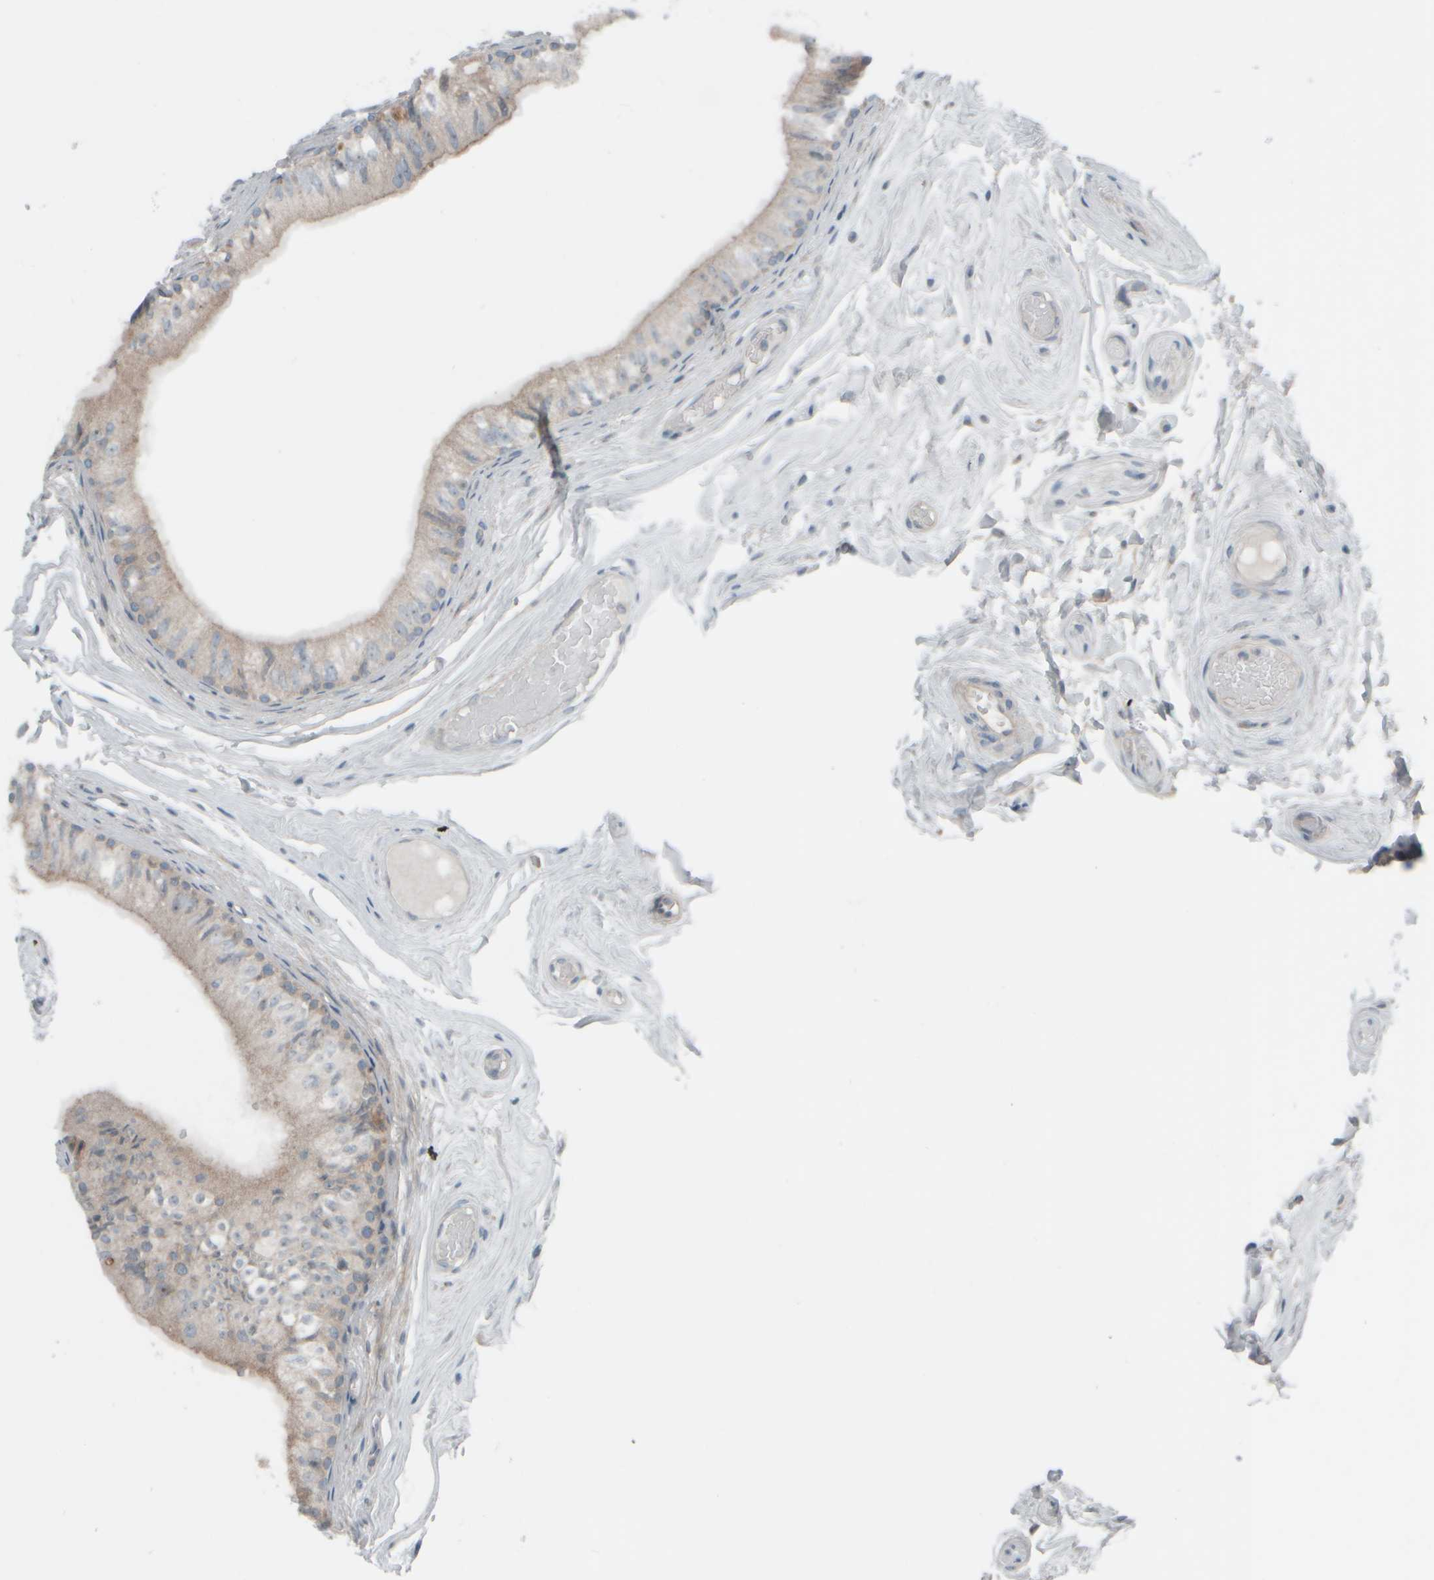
{"staining": {"intensity": "weak", "quantity": ">75%", "location": "cytoplasmic/membranous"}, "tissue": "epididymis", "cell_type": "Glandular cells", "image_type": "normal", "snomed": [{"axis": "morphology", "description": "Normal tissue, NOS"}, {"axis": "topography", "description": "Epididymis"}], "caption": "This image displays immunohistochemistry (IHC) staining of benign epididymis, with low weak cytoplasmic/membranous positivity in about >75% of glandular cells.", "gene": "HGS", "patient": {"sex": "male", "age": 79}}